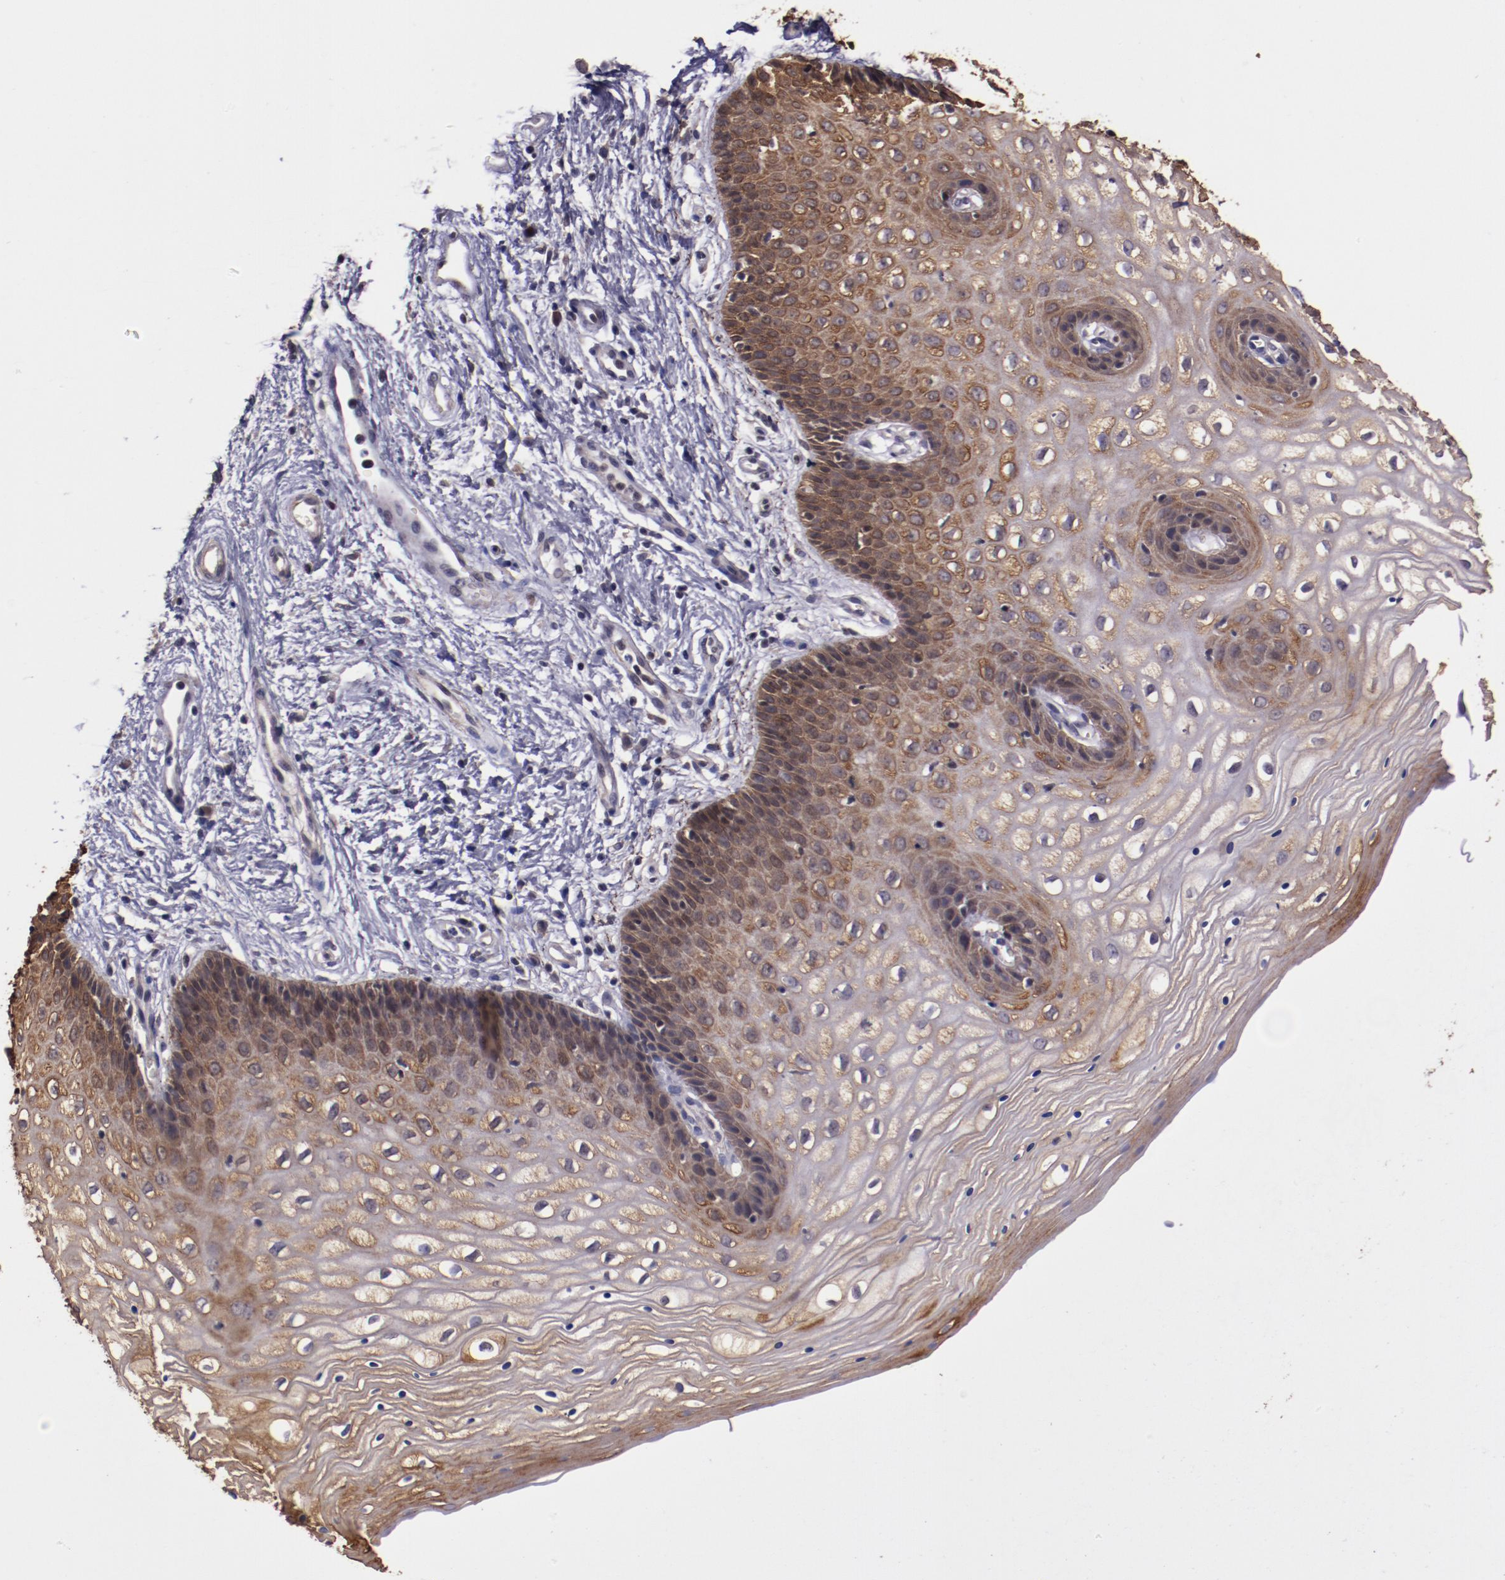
{"staining": {"intensity": "moderate", "quantity": "25%-75%", "location": "cytoplasmic/membranous"}, "tissue": "vagina", "cell_type": "Squamous epithelial cells", "image_type": "normal", "snomed": [{"axis": "morphology", "description": "Normal tissue, NOS"}, {"axis": "topography", "description": "Vagina"}], "caption": "Immunohistochemistry (IHC) photomicrograph of unremarkable human vagina stained for a protein (brown), which displays medium levels of moderate cytoplasmic/membranous expression in about 25%-75% of squamous epithelial cells.", "gene": "ELF1", "patient": {"sex": "female", "age": 34}}